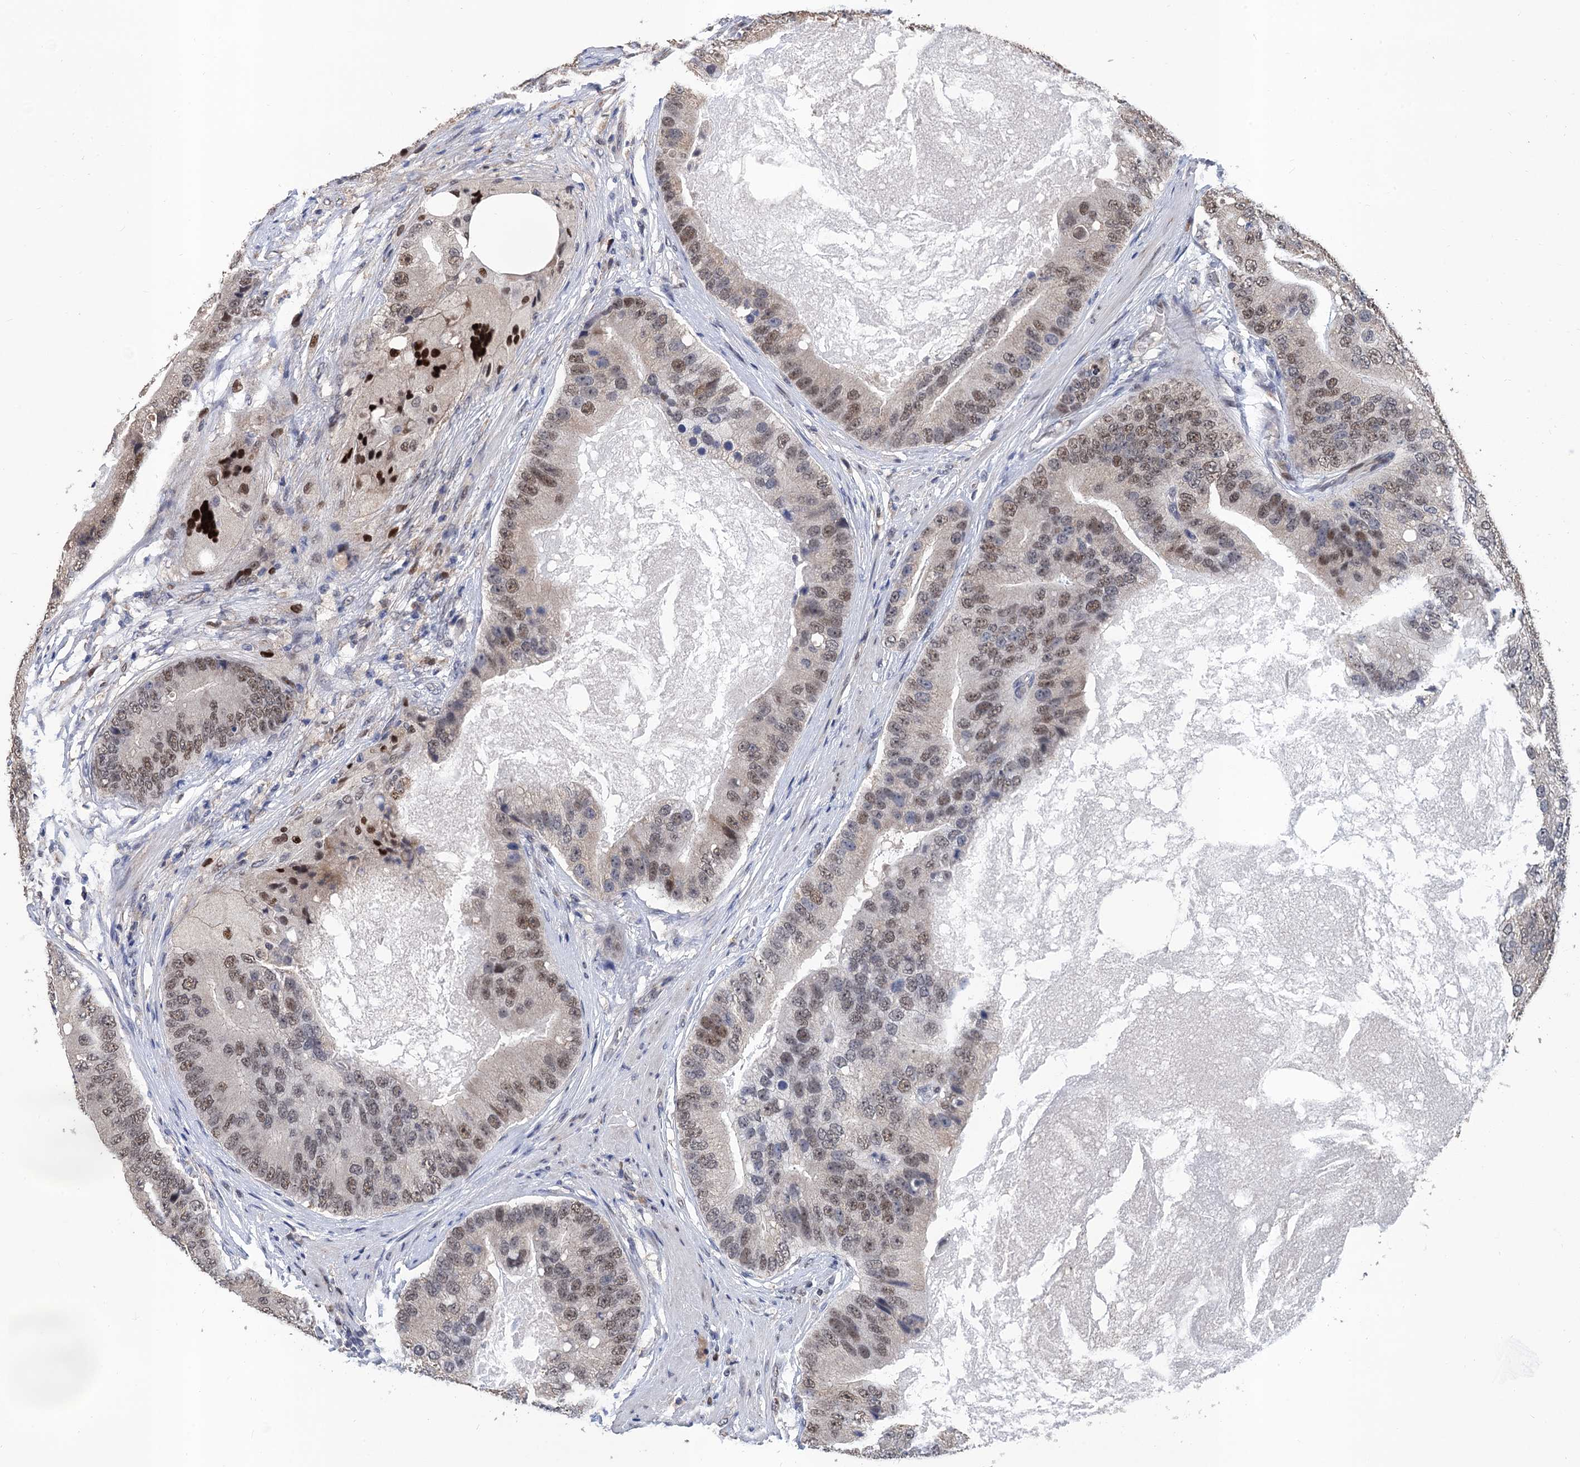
{"staining": {"intensity": "weak", "quantity": "25%-75%", "location": "nuclear"}, "tissue": "prostate cancer", "cell_type": "Tumor cells", "image_type": "cancer", "snomed": [{"axis": "morphology", "description": "Adenocarcinoma, High grade"}, {"axis": "topography", "description": "Prostate"}], "caption": "This is a histology image of immunohistochemistry staining of prostate cancer (high-grade adenocarcinoma), which shows weak expression in the nuclear of tumor cells.", "gene": "TSEN34", "patient": {"sex": "male", "age": 70}}